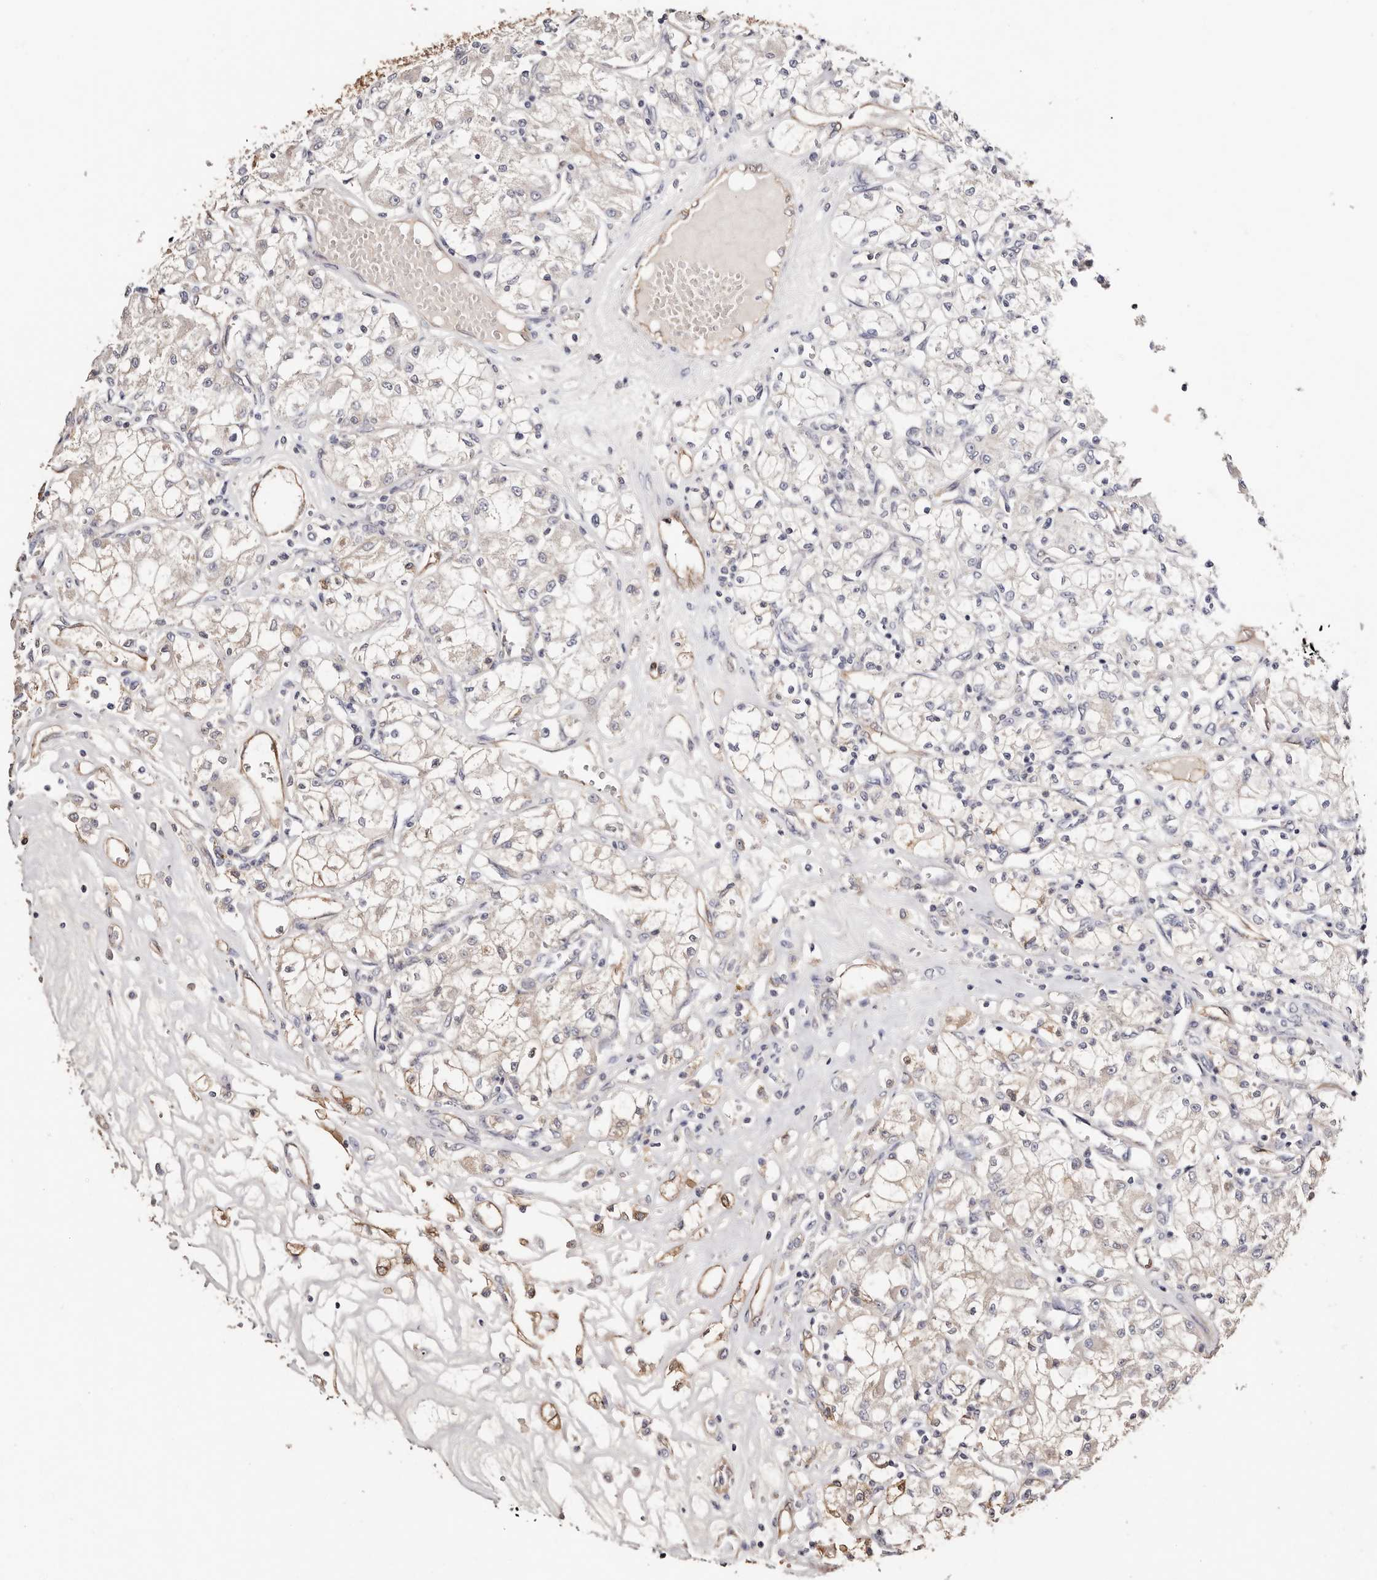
{"staining": {"intensity": "negative", "quantity": "none", "location": "none"}, "tissue": "renal cancer", "cell_type": "Tumor cells", "image_type": "cancer", "snomed": [{"axis": "morphology", "description": "Adenocarcinoma, NOS"}, {"axis": "topography", "description": "Kidney"}], "caption": "A histopathology image of human adenocarcinoma (renal) is negative for staining in tumor cells.", "gene": "TGM2", "patient": {"sex": "female", "age": 59}}